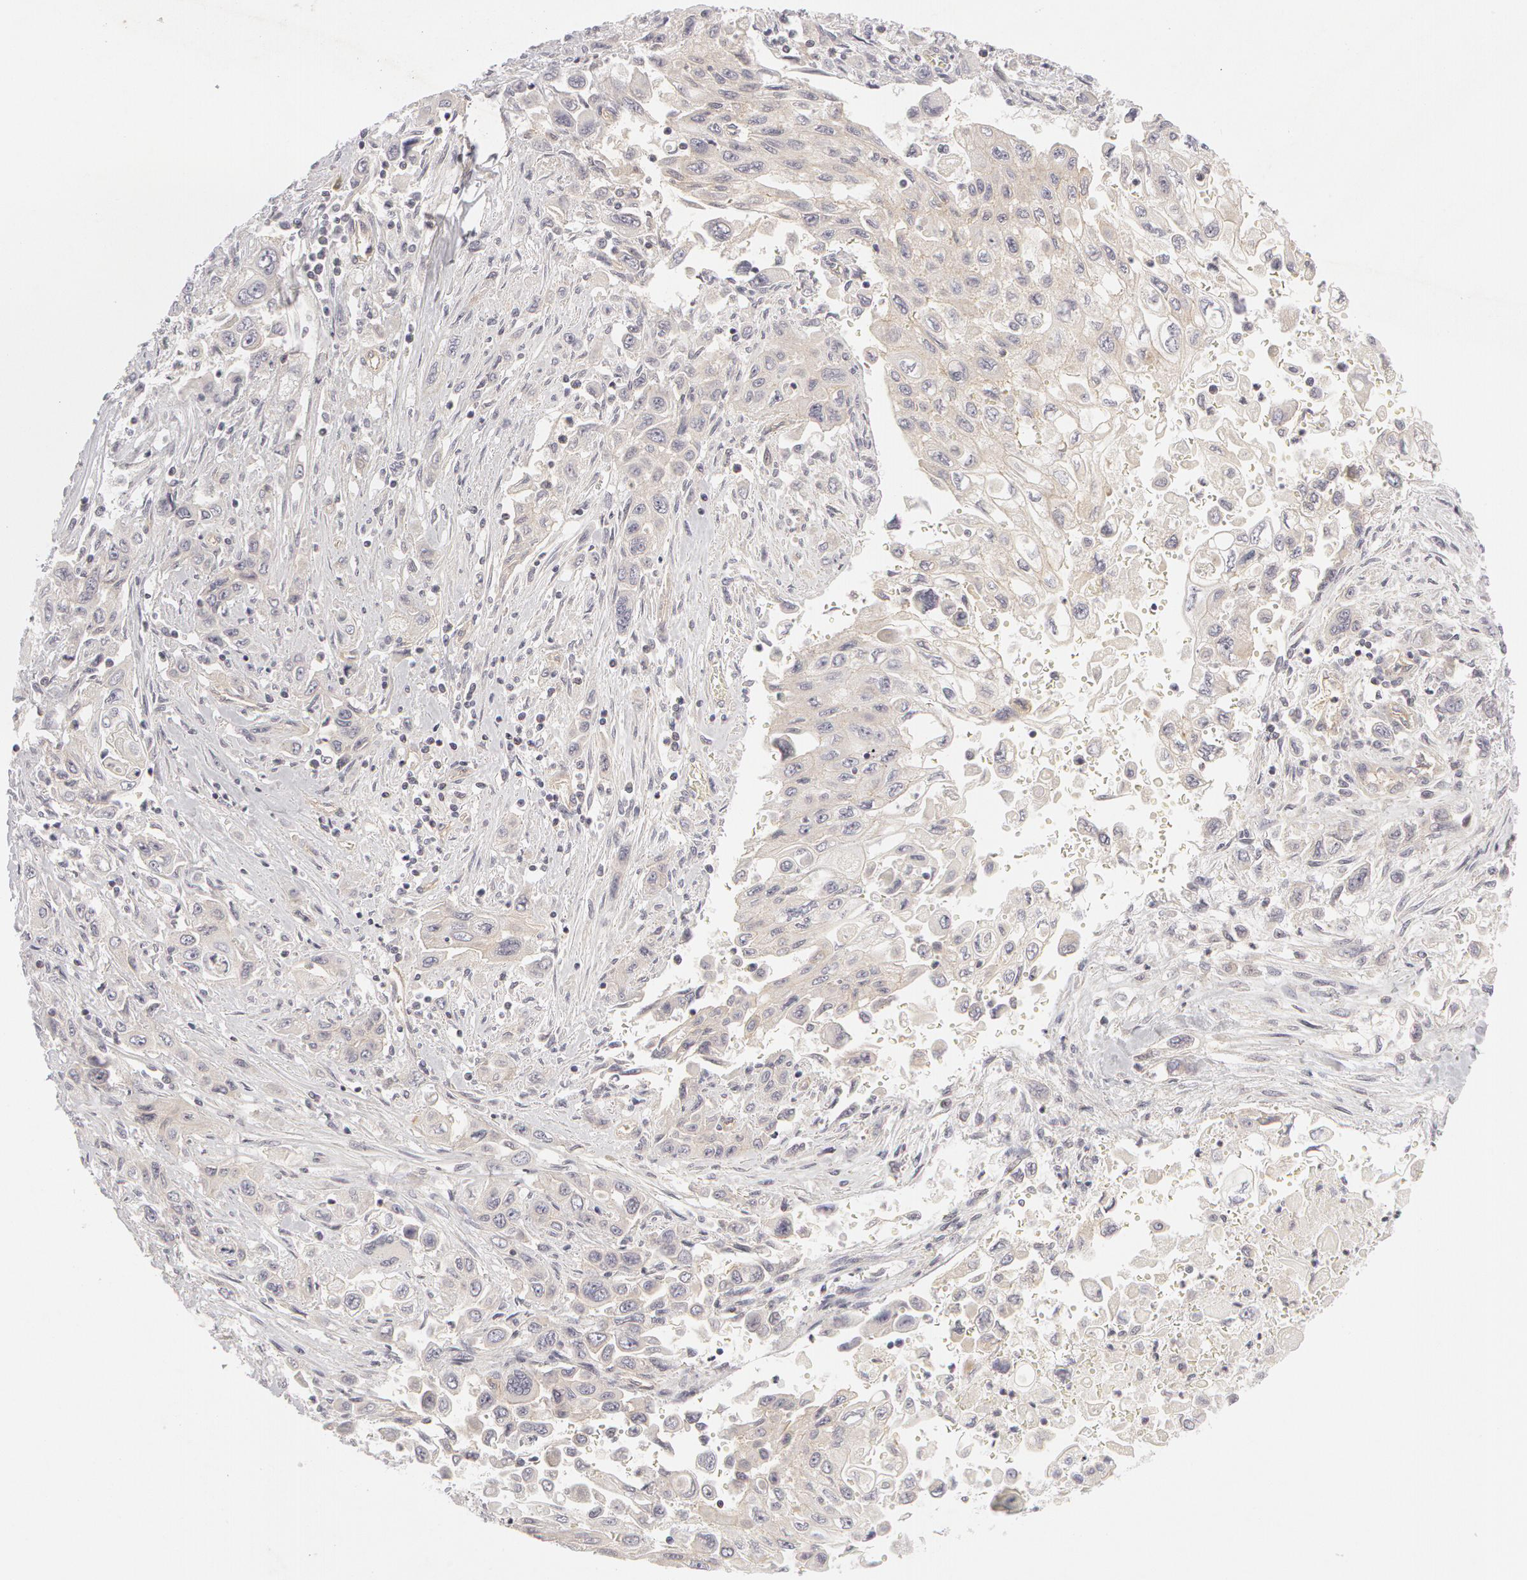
{"staining": {"intensity": "weak", "quantity": "25%-75%", "location": "cytoplasmic/membranous"}, "tissue": "pancreatic cancer", "cell_type": "Tumor cells", "image_type": "cancer", "snomed": [{"axis": "morphology", "description": "Adenocarcinoma, NOS"}, {"axis": "topography", "description": "Pancreas"}], "caption": "Pancreatic adenocarcinoma tissue exhibits weak cytoplasmic/membranous positivity in approximately 25%-75% of tumor cells, visualized by immunohistochemistry. Using DAB (3,3'-diaminobenzidine) (brown) and hematoxylin (blue) stains, captured at high magnification using brightfield microscopy.", "gene": "ABCB1", "patient": {"sex": "male", "age": 70}}